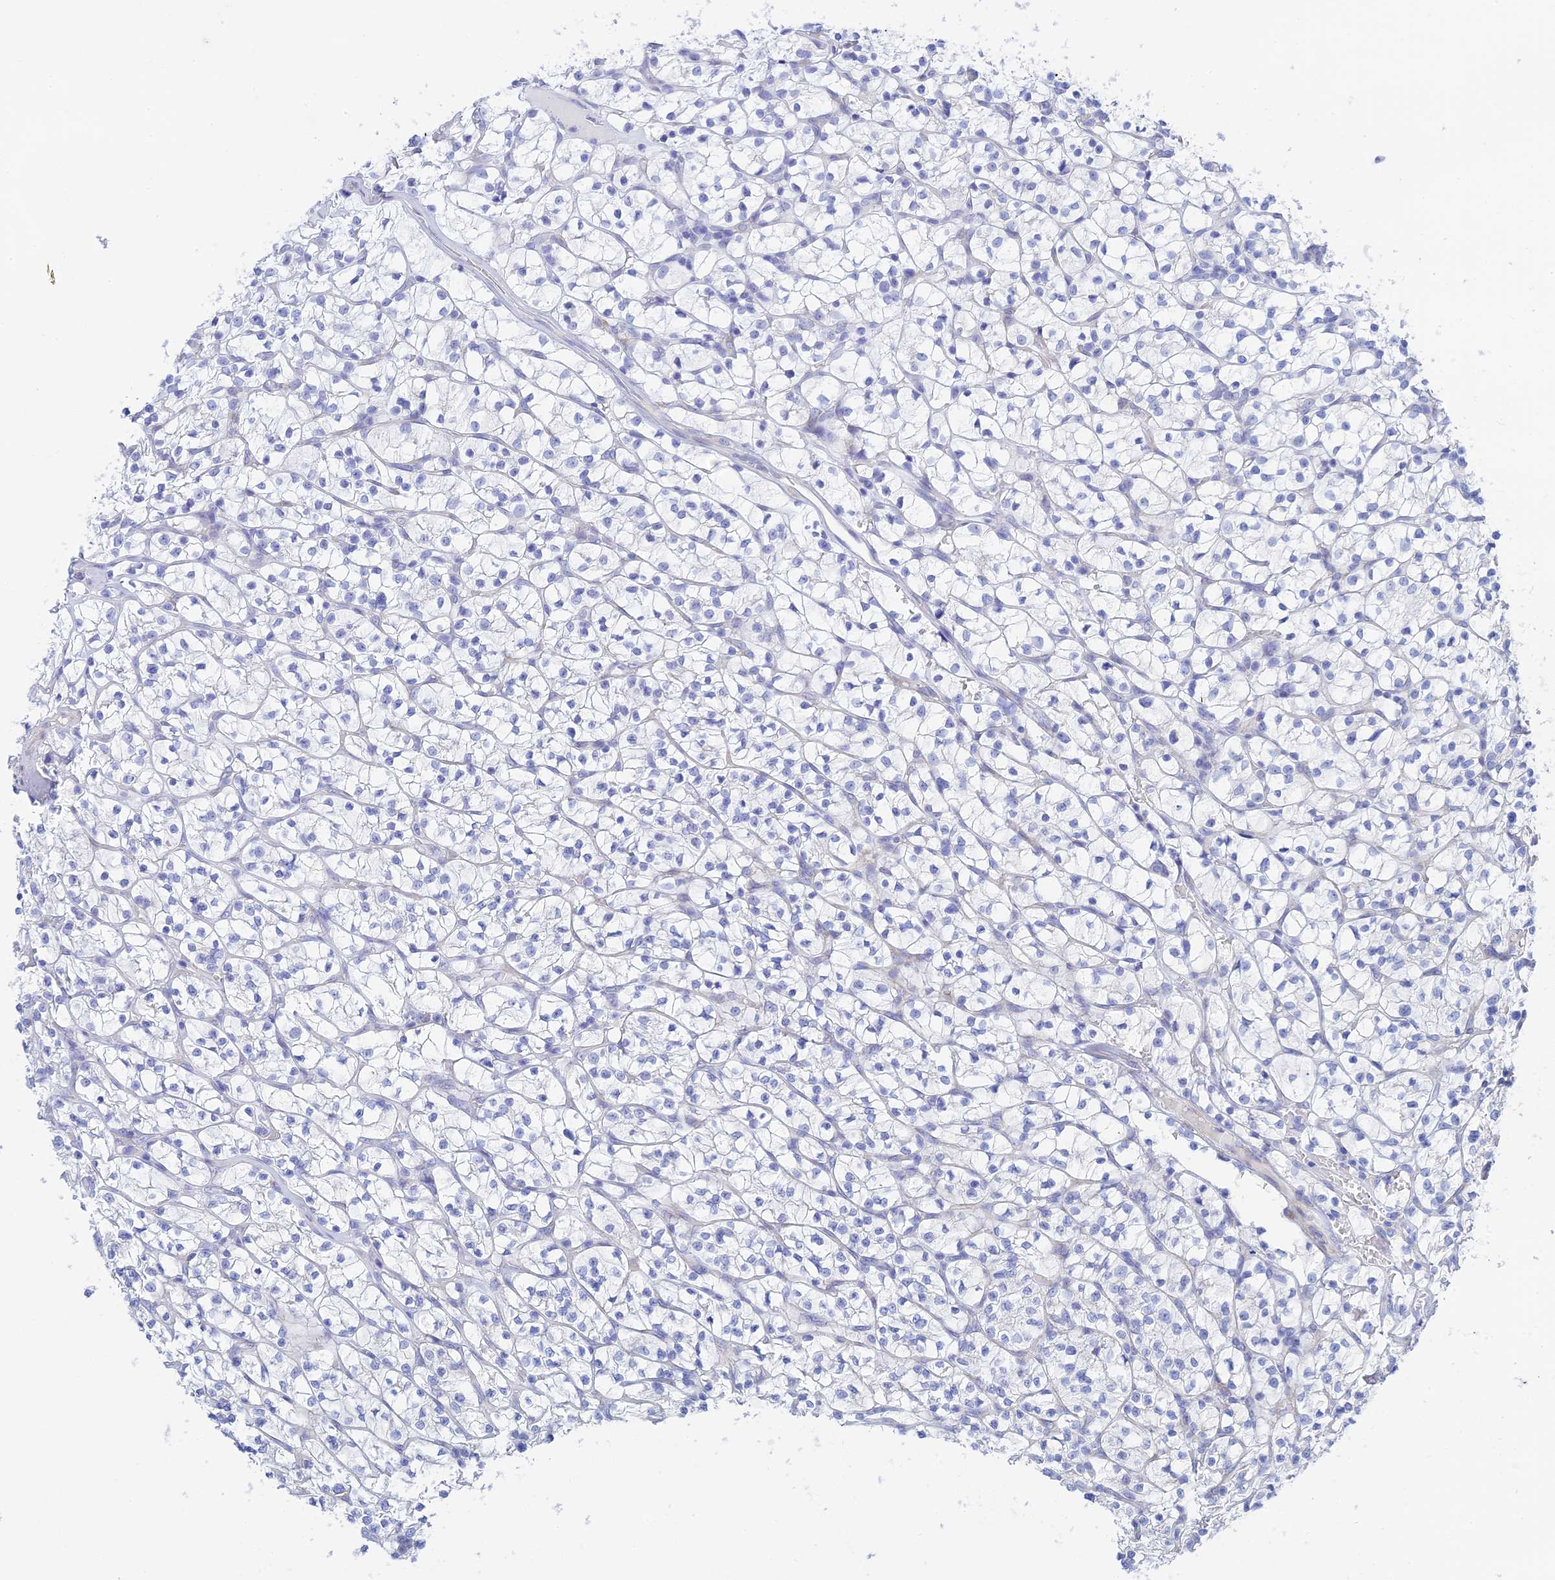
{"staining": {"intensity": "negative", "quantity": "none", "location": "none"}, "tissue": "renal cancer", "cell_type": "Tumor cells", "image_type": "cancer", "snomed": [{"axis": "morphology", "description": "Adenocarcinoma, NOS"}, {"axis": "topography", "description": "Kidney"}], "caption": "Tumor cells show no significant protein expression in renal adenocarcinoma. (DAB (3,3'-diaminobenzidine) immunohistochemistry (IHC) visualized using brightfield microscopy, high magnification).", "gene": "CEP152", "patient": {"sex": "female", "age": 64}}